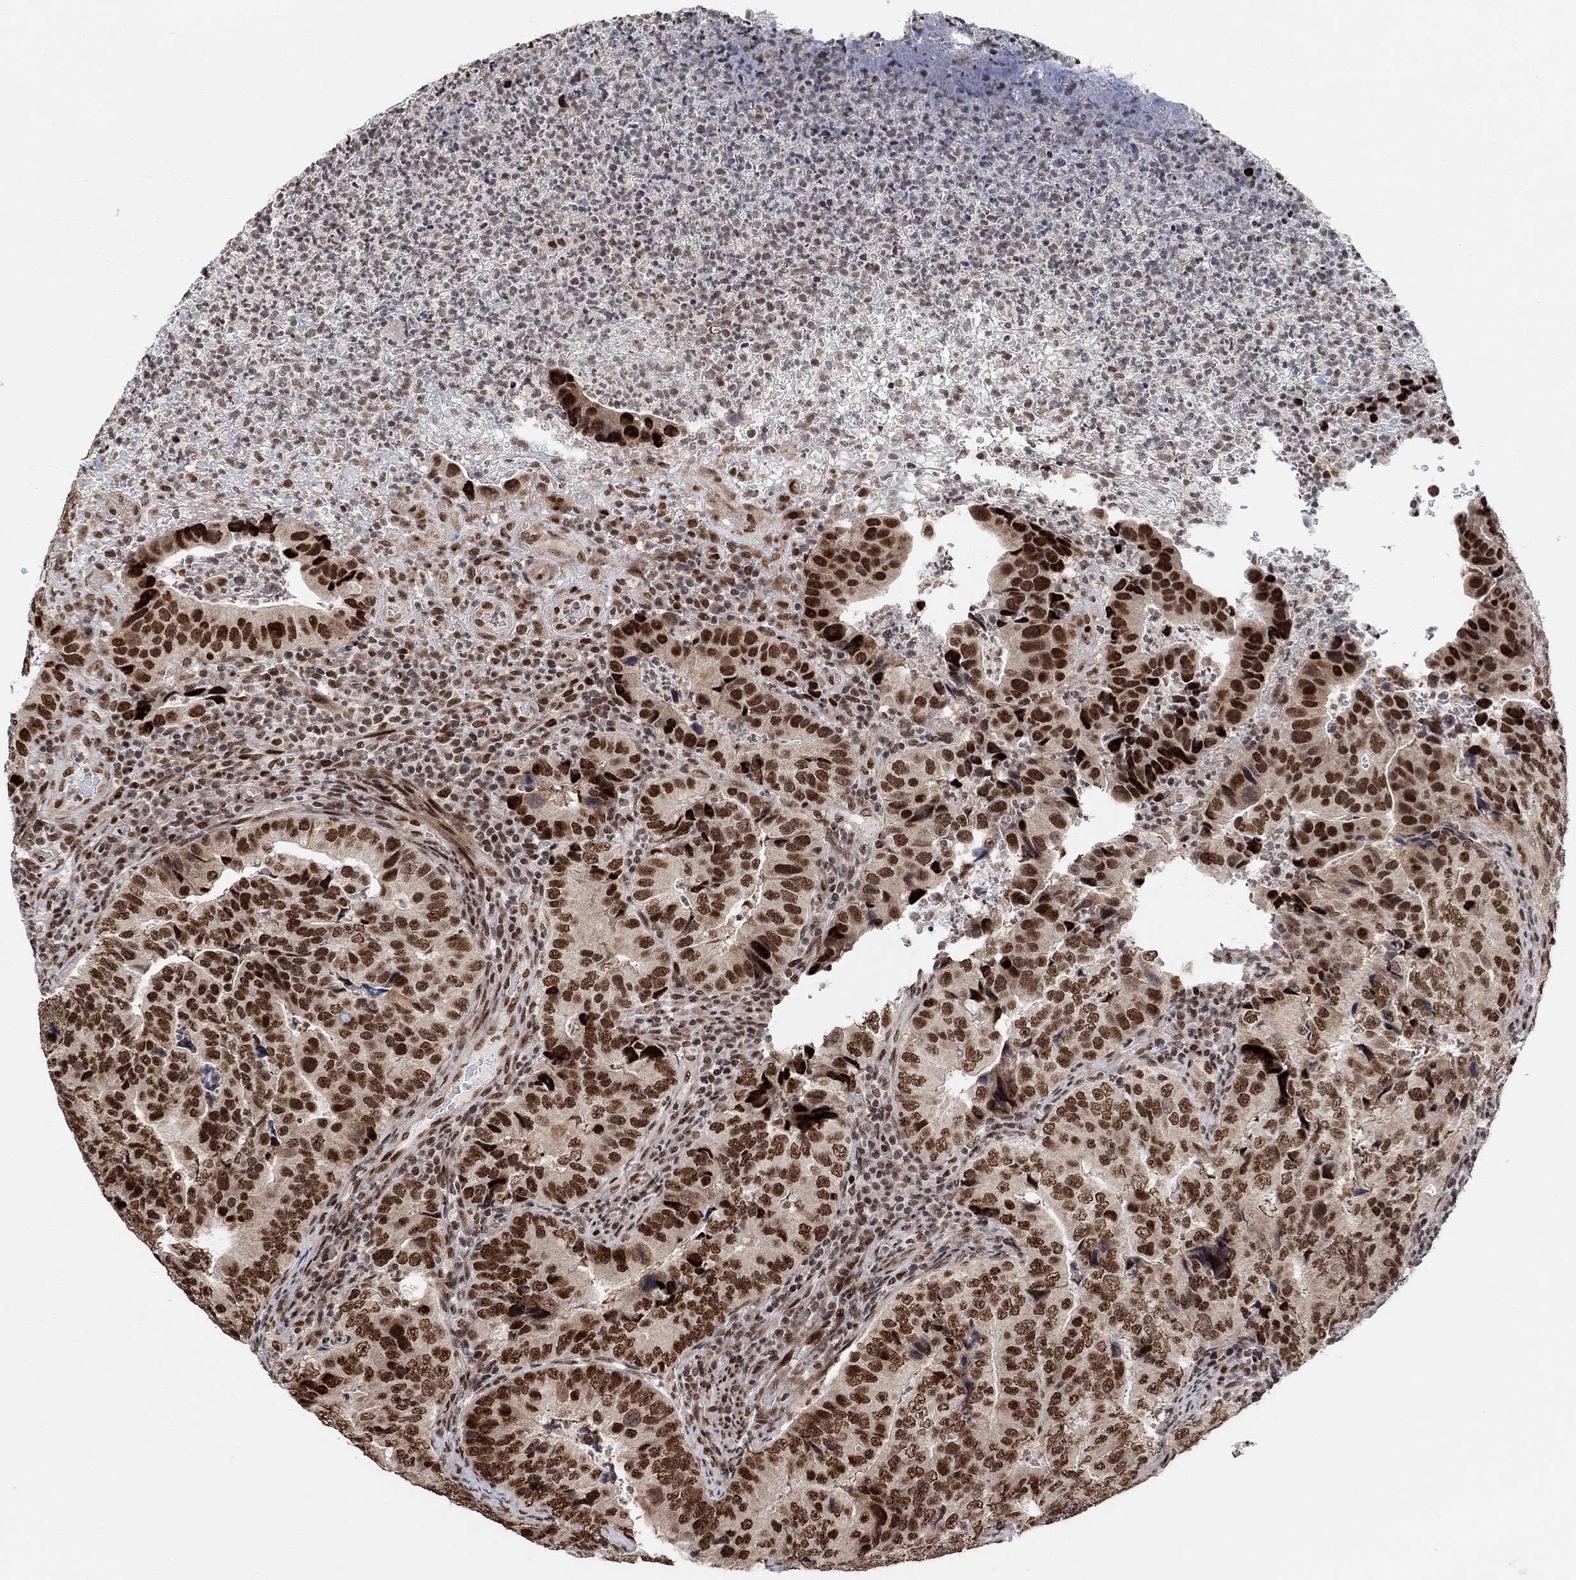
{"staining": {"intensity": "strong", "quantity": ">75%", "location": "nuclear"}, "tissue": "colorectal cancer", "cell_type": "Tumor cells", "image_type": "cancer", "snomed": [{"axis": "morphology", "description": "Adenocarcinoma, NOS"}, {"axis": "topography", "description": "Colon"}], "caption": "Immunohistochemical staining of colorectal cancer reveals high levels of strong nuclear protein staining in about >75% of tumor cells. (brown staining indicates protein expression, while blue staining denotes nuclei).", "gene": "E4F1", "patient": {"sex": "female", "age": 72}}